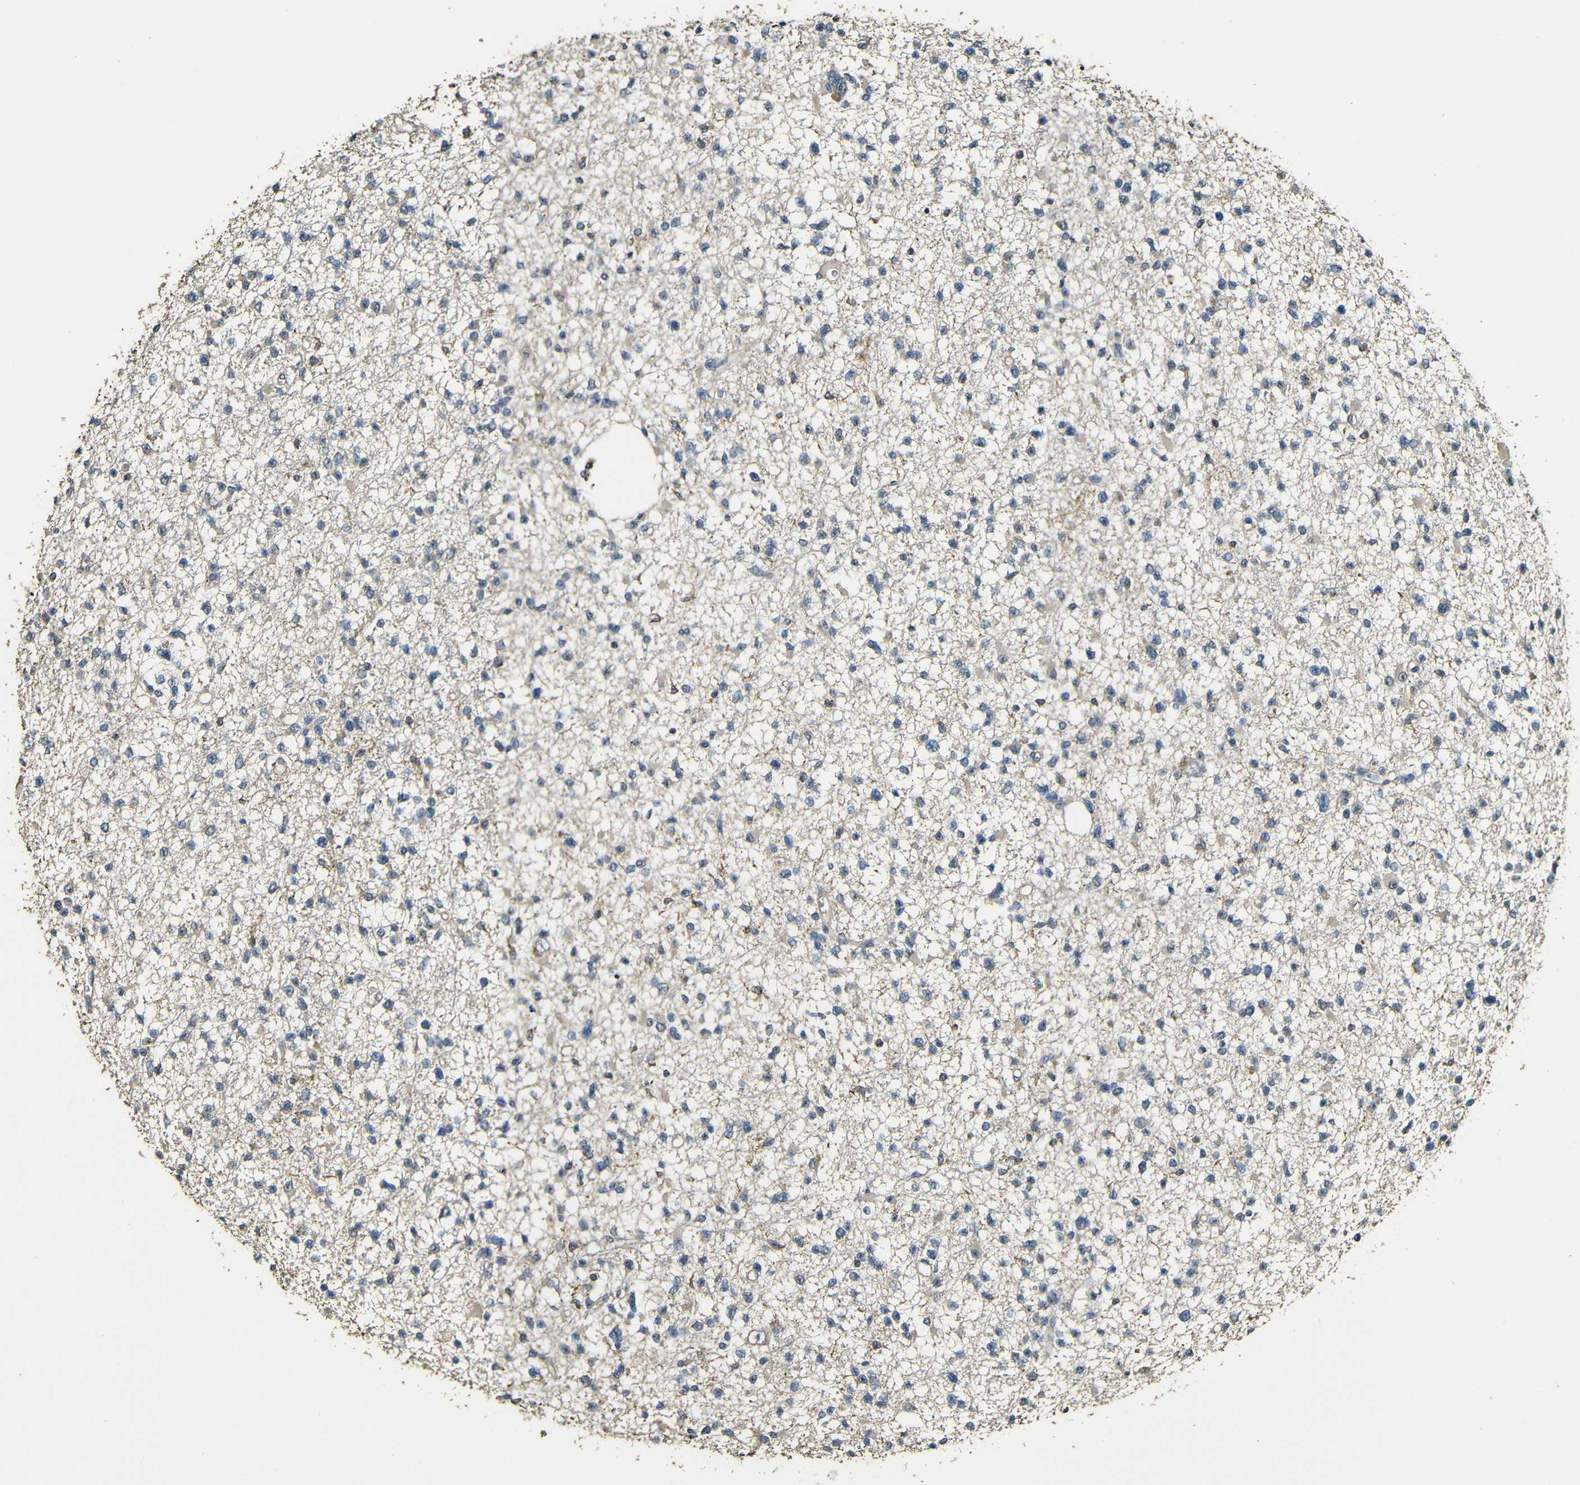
{"staining": {"intensity": "weak", "quantity": "25%-75%", "location": "cytoplasmic/membranous"}, "tissue": "glioma", "cell_type": "Tumor cells", "image_type": "cancer", "snomed": [{"axis": "morphology", "description": "Glioma, malignant, Low grade"}, {"axis": "topography", "description": "Brain"}], "caption": "A low amount of weak cytoplasmic/membranous staining is present in approximately 25%-75% of tumor cells in glioma tissue.", "gene": "CASP8", "patient": {"sex": "female", "age": 22}}